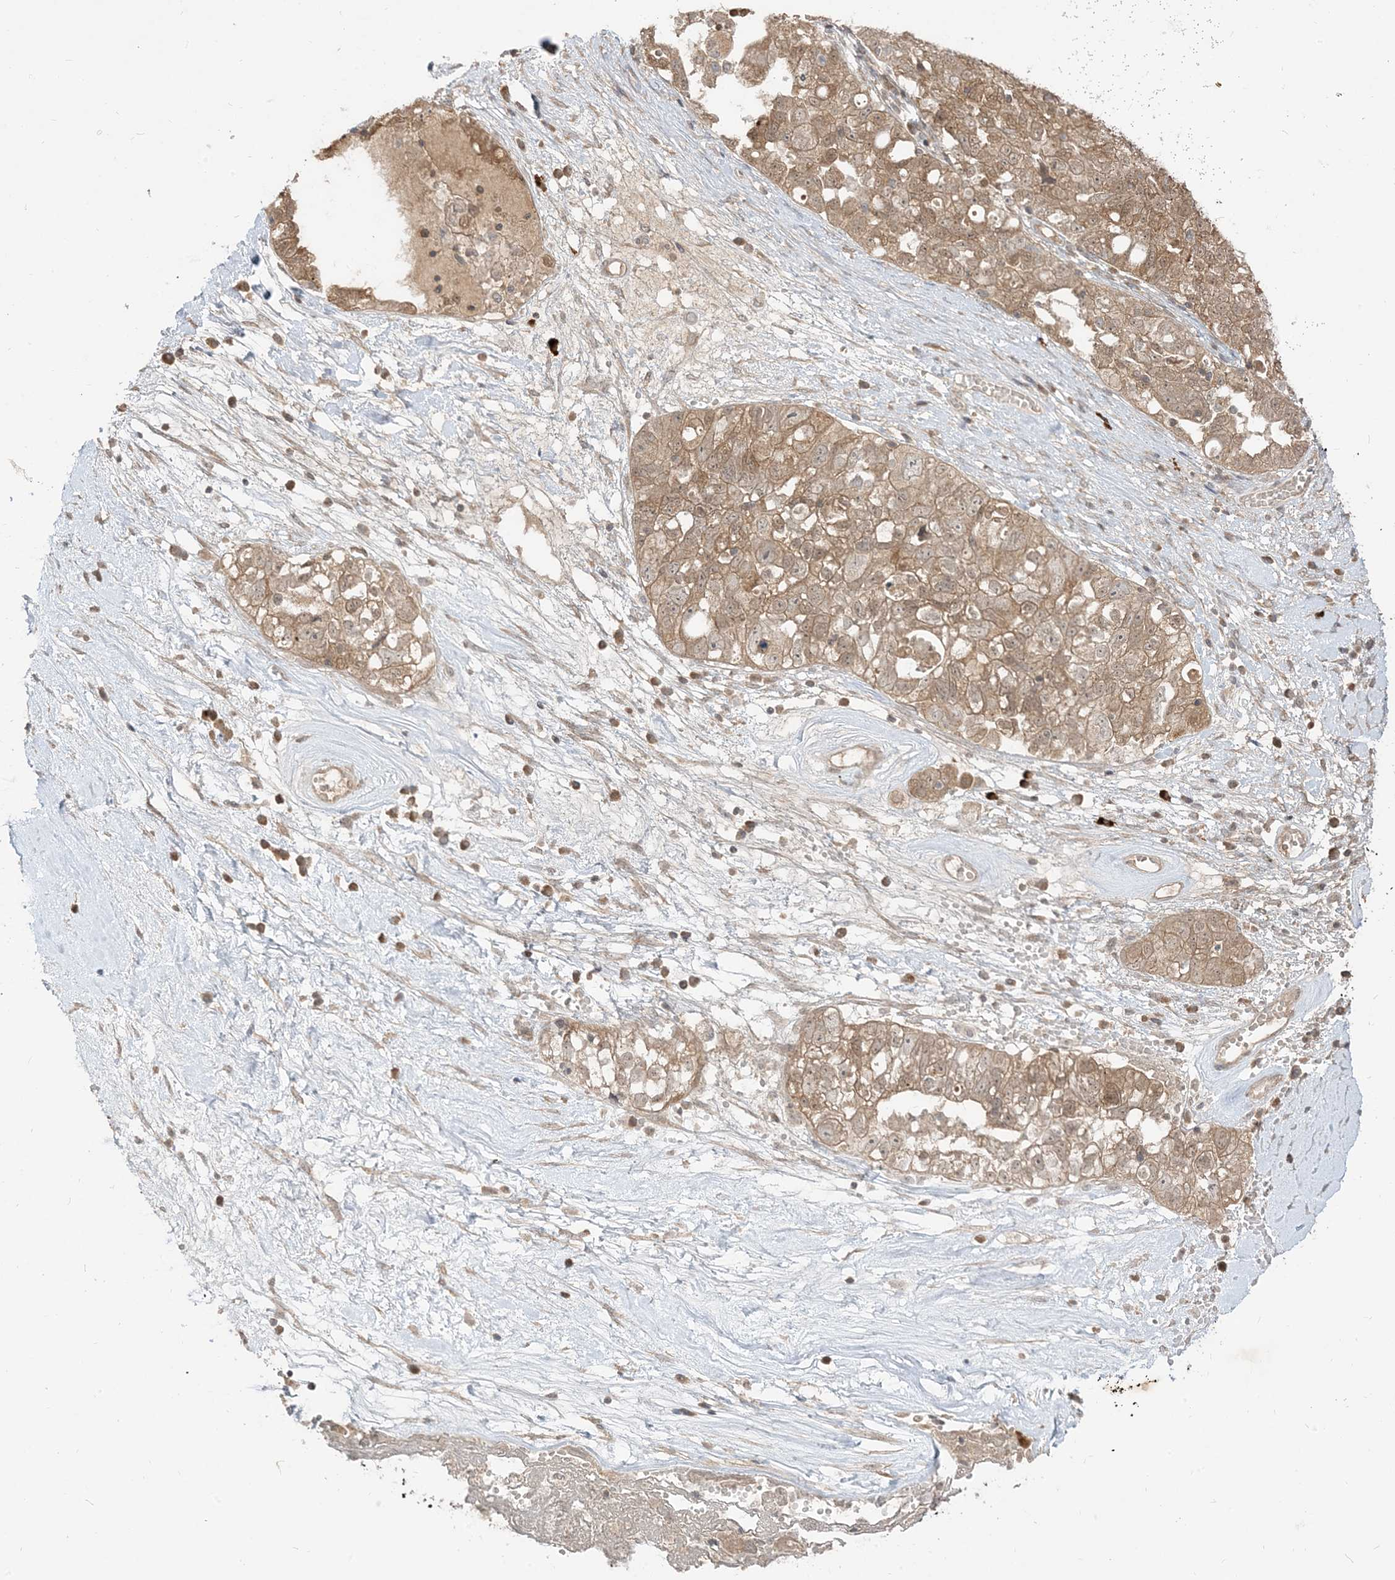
{"staining": {"intensity": "weak", "quantity": ">75%", "location": "cytoplasmic/membranous,nuclear"}, "tissue": "ovarian cancer", "cell_type": "Tumor cells", "image_type": "cancer", "snomed": [{"axis": "morphology", "description": "Carcinoma, NOS"}, {"axis": "morphology", "description": "Cystadenocarcinoma, serous, NOS"}, {"axis": "topography", "description": "Ovary"}], "caption": "Immunohistochemical staining of ovarian cancer (carcinoma) shows low levels of weak cytoplasmic/membranous and nuclear staining in approximately >75% of tumor cells. The protein of interest is stained brown, and the nuclei are stained in blue (DAB (3,3'-diaminobenzidine) IHC with brightfield microscopy, high magnification).", "gene": "TBCC", "patient": {"sex": "female", "age": 69}}